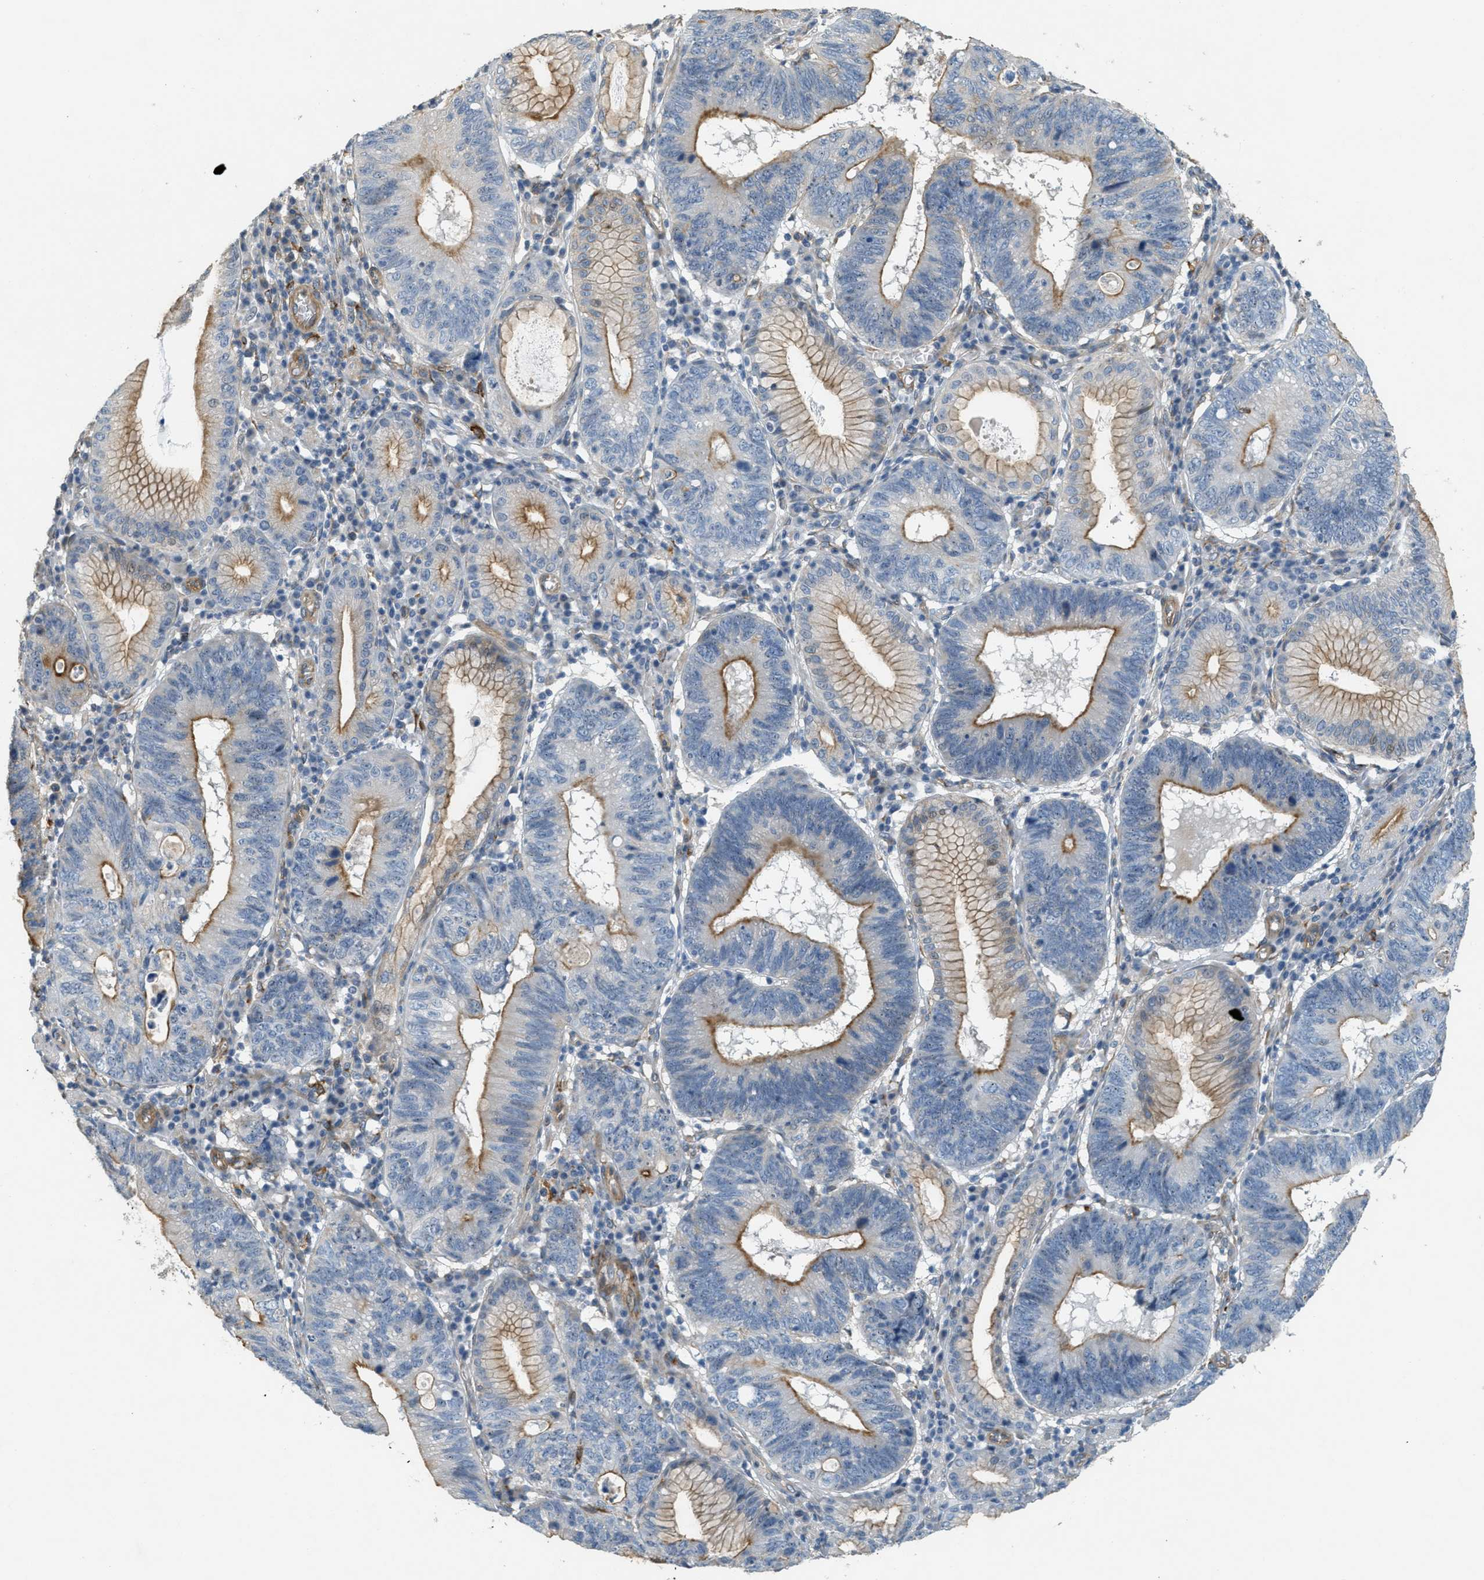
{"staining": {"intensity": "moderate", "quantity": "<25%", "location": "cytoplasmic/membranous"}, "tissue": "stomach cancer", "cell_type": "Tumor cells", "image_type": "cancer", "snomed": [{"axis": "morphology", "description": "Adenocarcinoma, NOS"}, {"axis": "topography", "description": "Stomach"}], "caption": "IHC (DAB) staining of human stomach cancer reveals moderate cytoplasmic/membranous protein positivity in about <25% of tumor cells.", "gene": "ADCY5", "patient": {"sex": "male", "age": 59}}